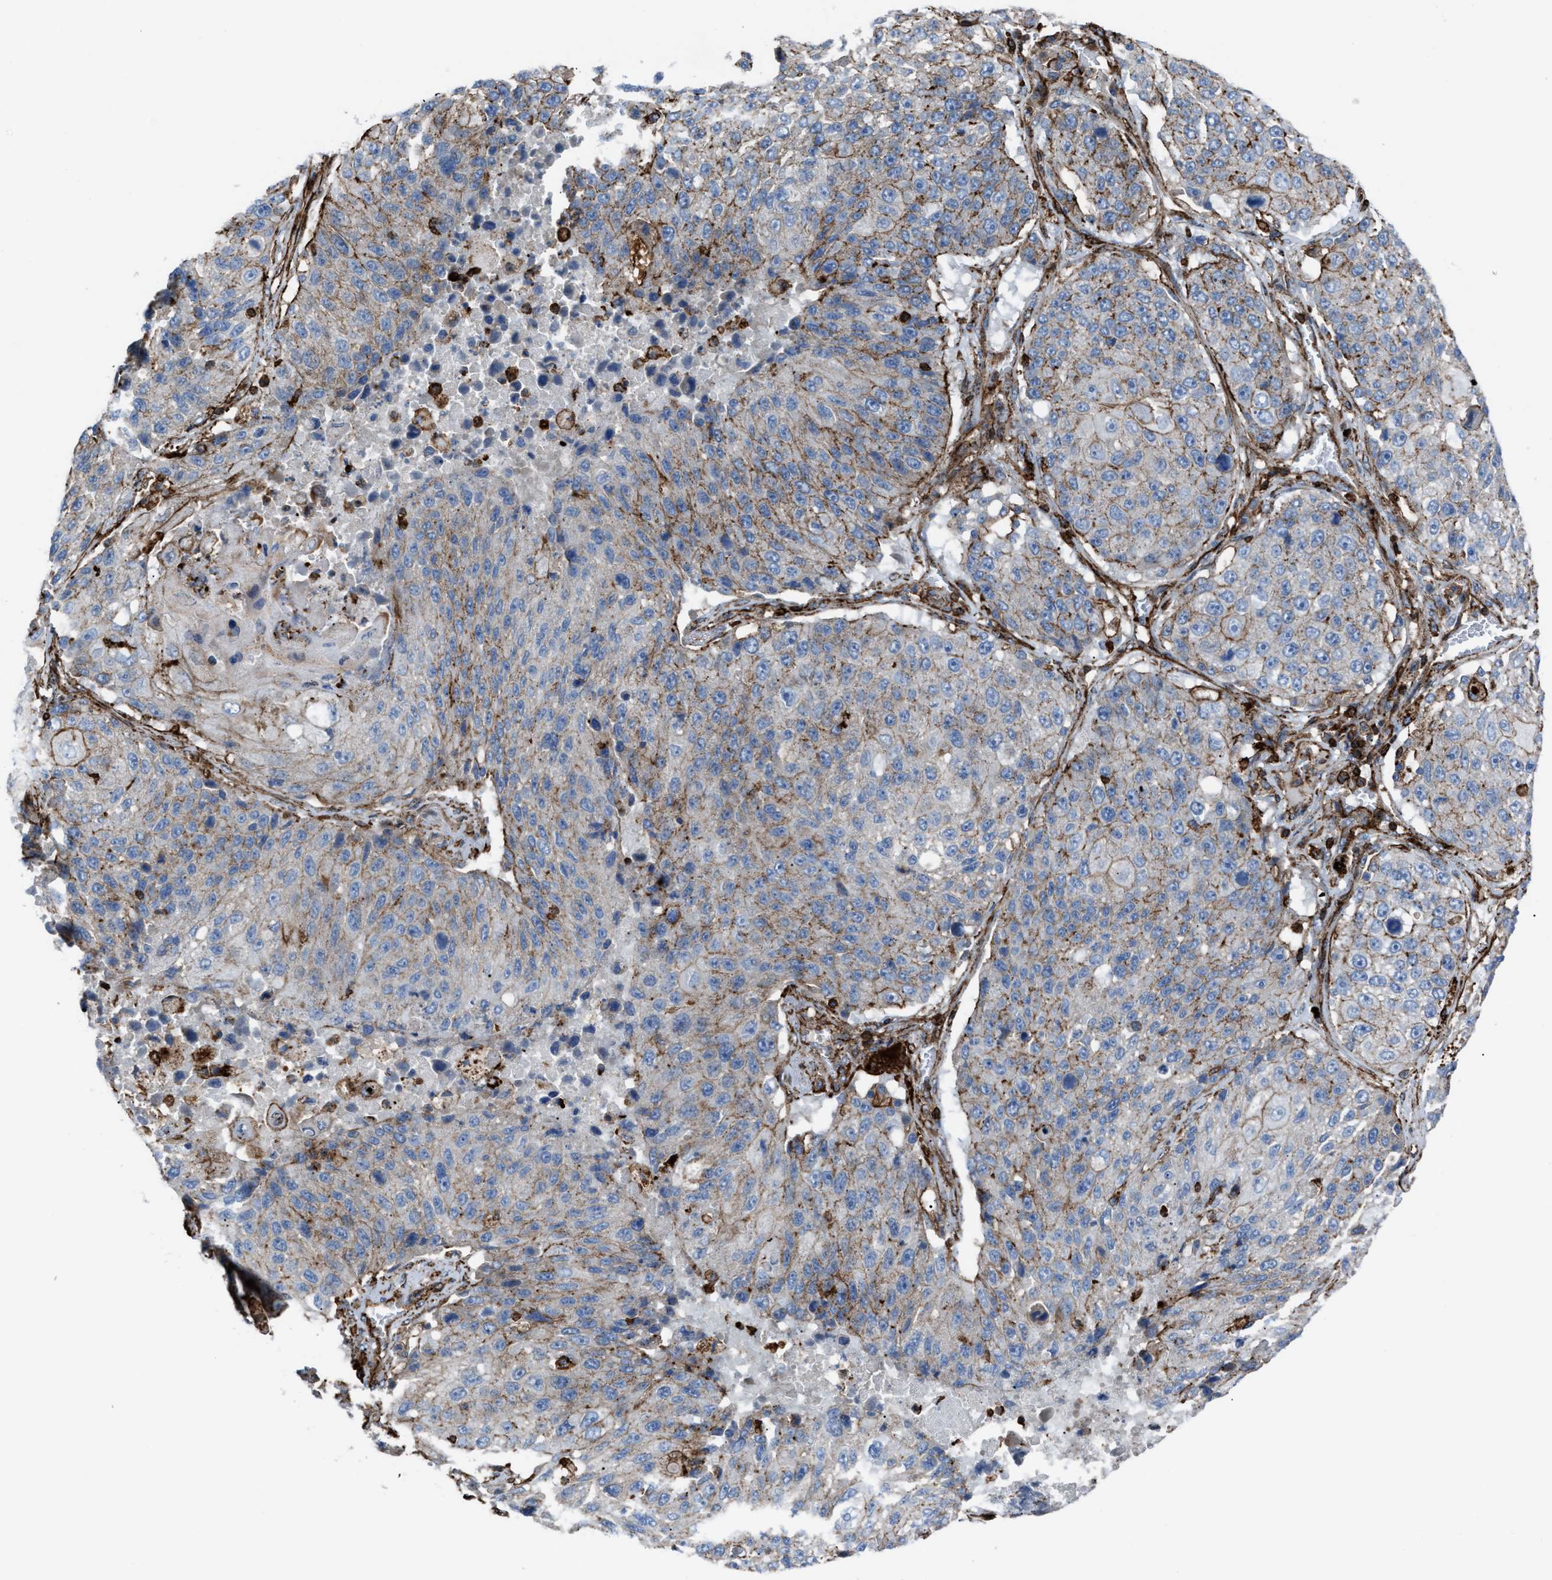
{"staining": {"intensity": "weak", "quantity": "<25%", "location": "cytoplasmic/membranous"}, "tissue": "lung cancer", "cell_type": "Tumor cells", "image_type": "cancer", "snomed": [{"axis": "morphology", "description": "Squamous cell carcinoma, NOS"}, {"axis": "topography", "description": "Lung"}], "caption": "The image exhibits no significant expression in tumor cells of lung squamous cell carcinoma.", "gene": "AGPAT2", "patient": {"sex": "male", "age": 61}}